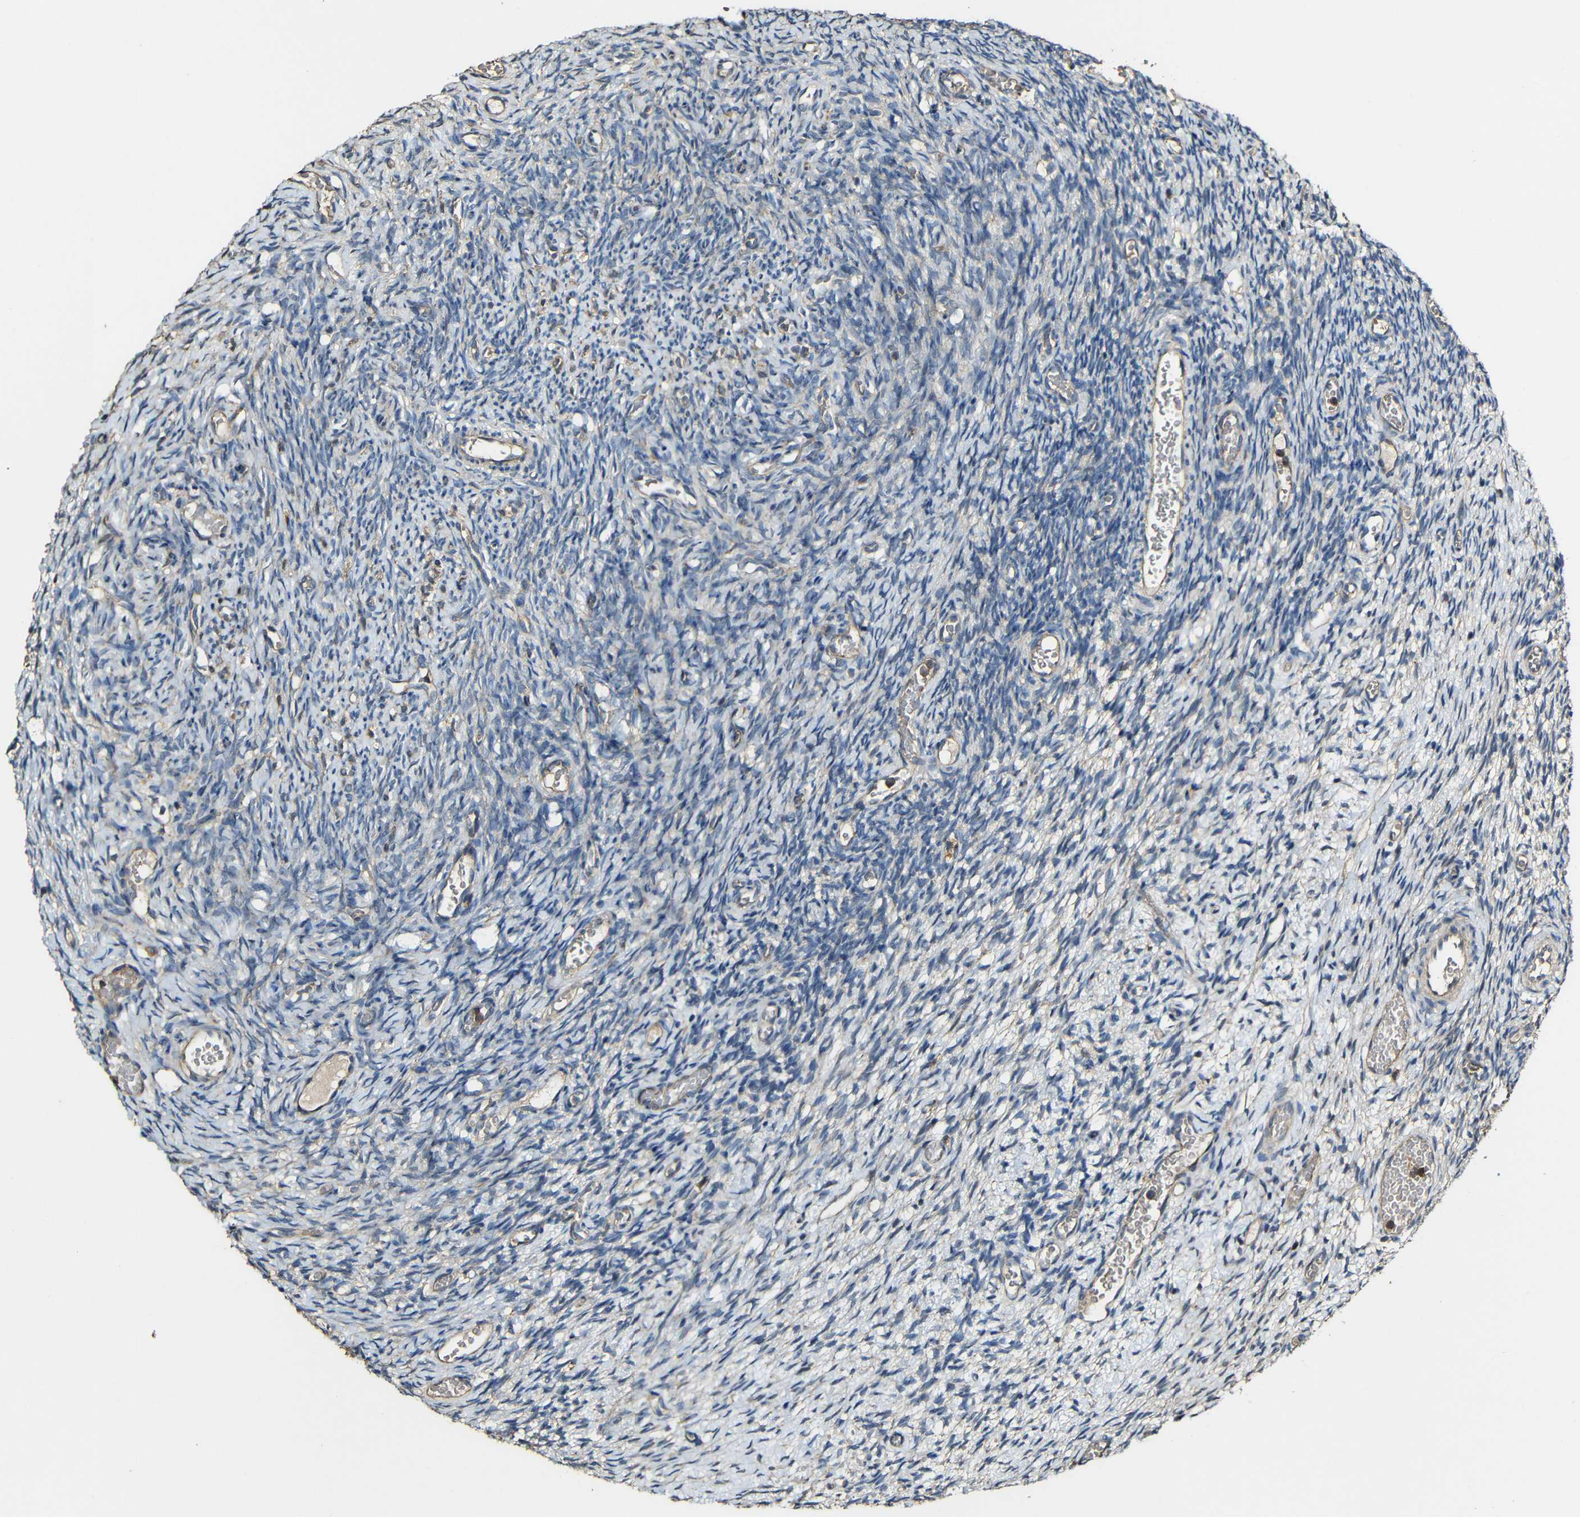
{"staining": {"intensity": "moderate", "quantity": ">75%", "location": "cytoplasmic/membranous"}, "tissue": "ovary", "cell_type": "Follicle cells", "image_type": "normal", "snomed": [{"axis": "morphology", "description": "Normal tissue, NOS"}, {"axis": "topography", "description": "Ovary"}], "caption": "Immunohistochemical staining of normal ovary displays medium levels of moderate cytoplasmic/membranous expression in approximately >75% of follicle cells. The staining is performed using DAB brown chromogen to label protein expression. The nuclei are counter-stained blue using hematoxylin.", "gene": "CASP8", "patient": {"sex": "female", "age": 35}}